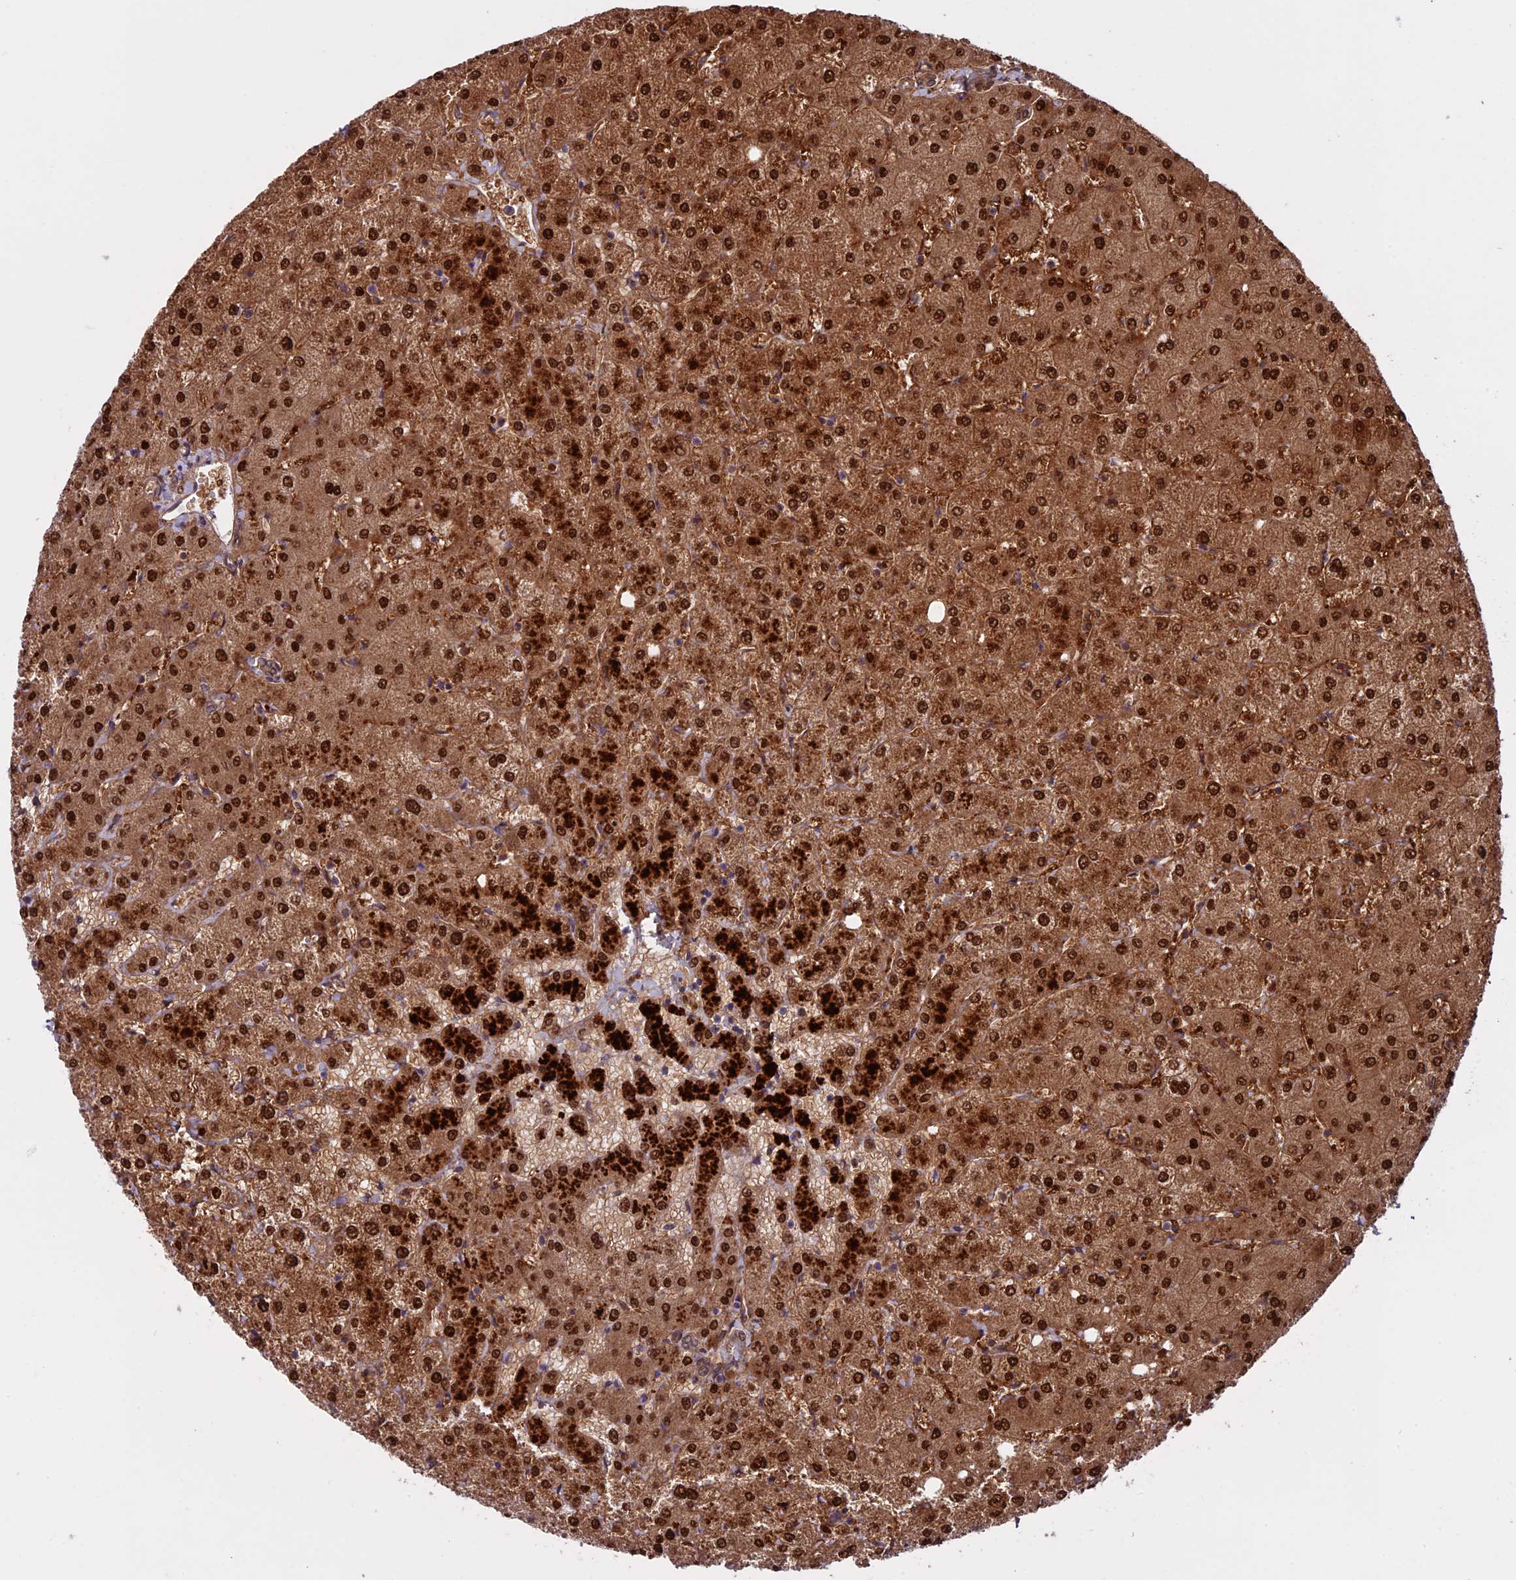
{"staining": {"intensity": "weak", "quantity": ">75%", "location": "cytoplasmic/membranous"}, "tissue": "liver", "cell_type": "Cholangiocytes", "image_type": "normal", "snomed": [{"axis": "morphology", "description": "Normal tissue, NOS"}, {"axis": "topography", "description": "Liver"}], "caption": "The histopathology image reveals staining of normal liver, revealing weak cytoplasmic/membranous protein positivity (brown color) within cholangiocytes.", "gene": "DCTN5", "patient": {"sex": "female", "age": 54}}